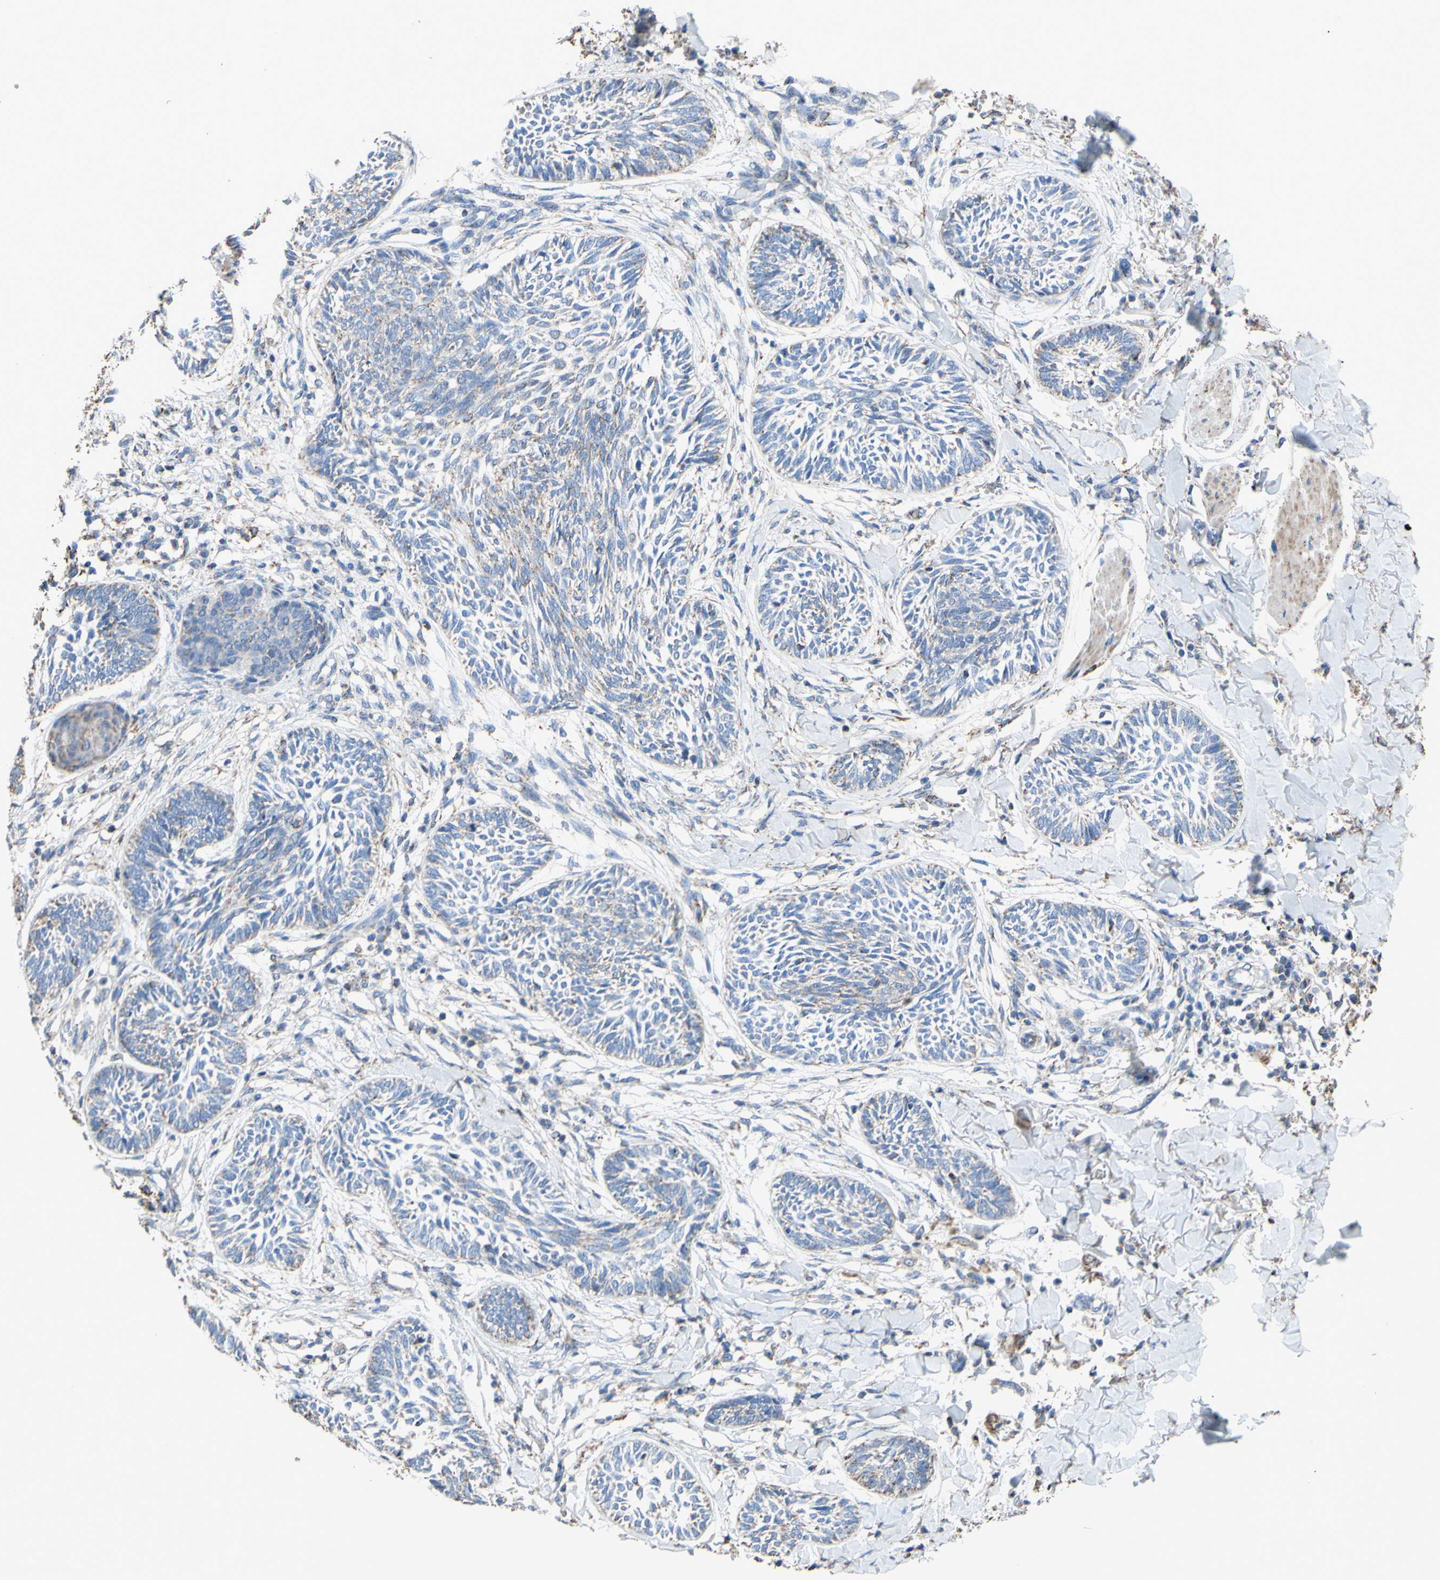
{"staining": {"intensity": "weak", "quantity": "<25%", "location": "cytoplasmic/membranous"}, "tissue": "skin cancer", "cell_type": "Tumor cells", "image_type": "cancer", "snomed": [{"axis": "morphology", "description": "Papilloma, NOS"}, {"axis": "morphology", "description": "Basal cell carcinoma"}, {"axis": "topography", "description": "Skin"}], "caption": "Protein analysis of skin basal cell carcinoma reveals no significant positivity in tumor cells.", "gene": "CMKLR2", "patient": {"sex": "male", "age": 87}}